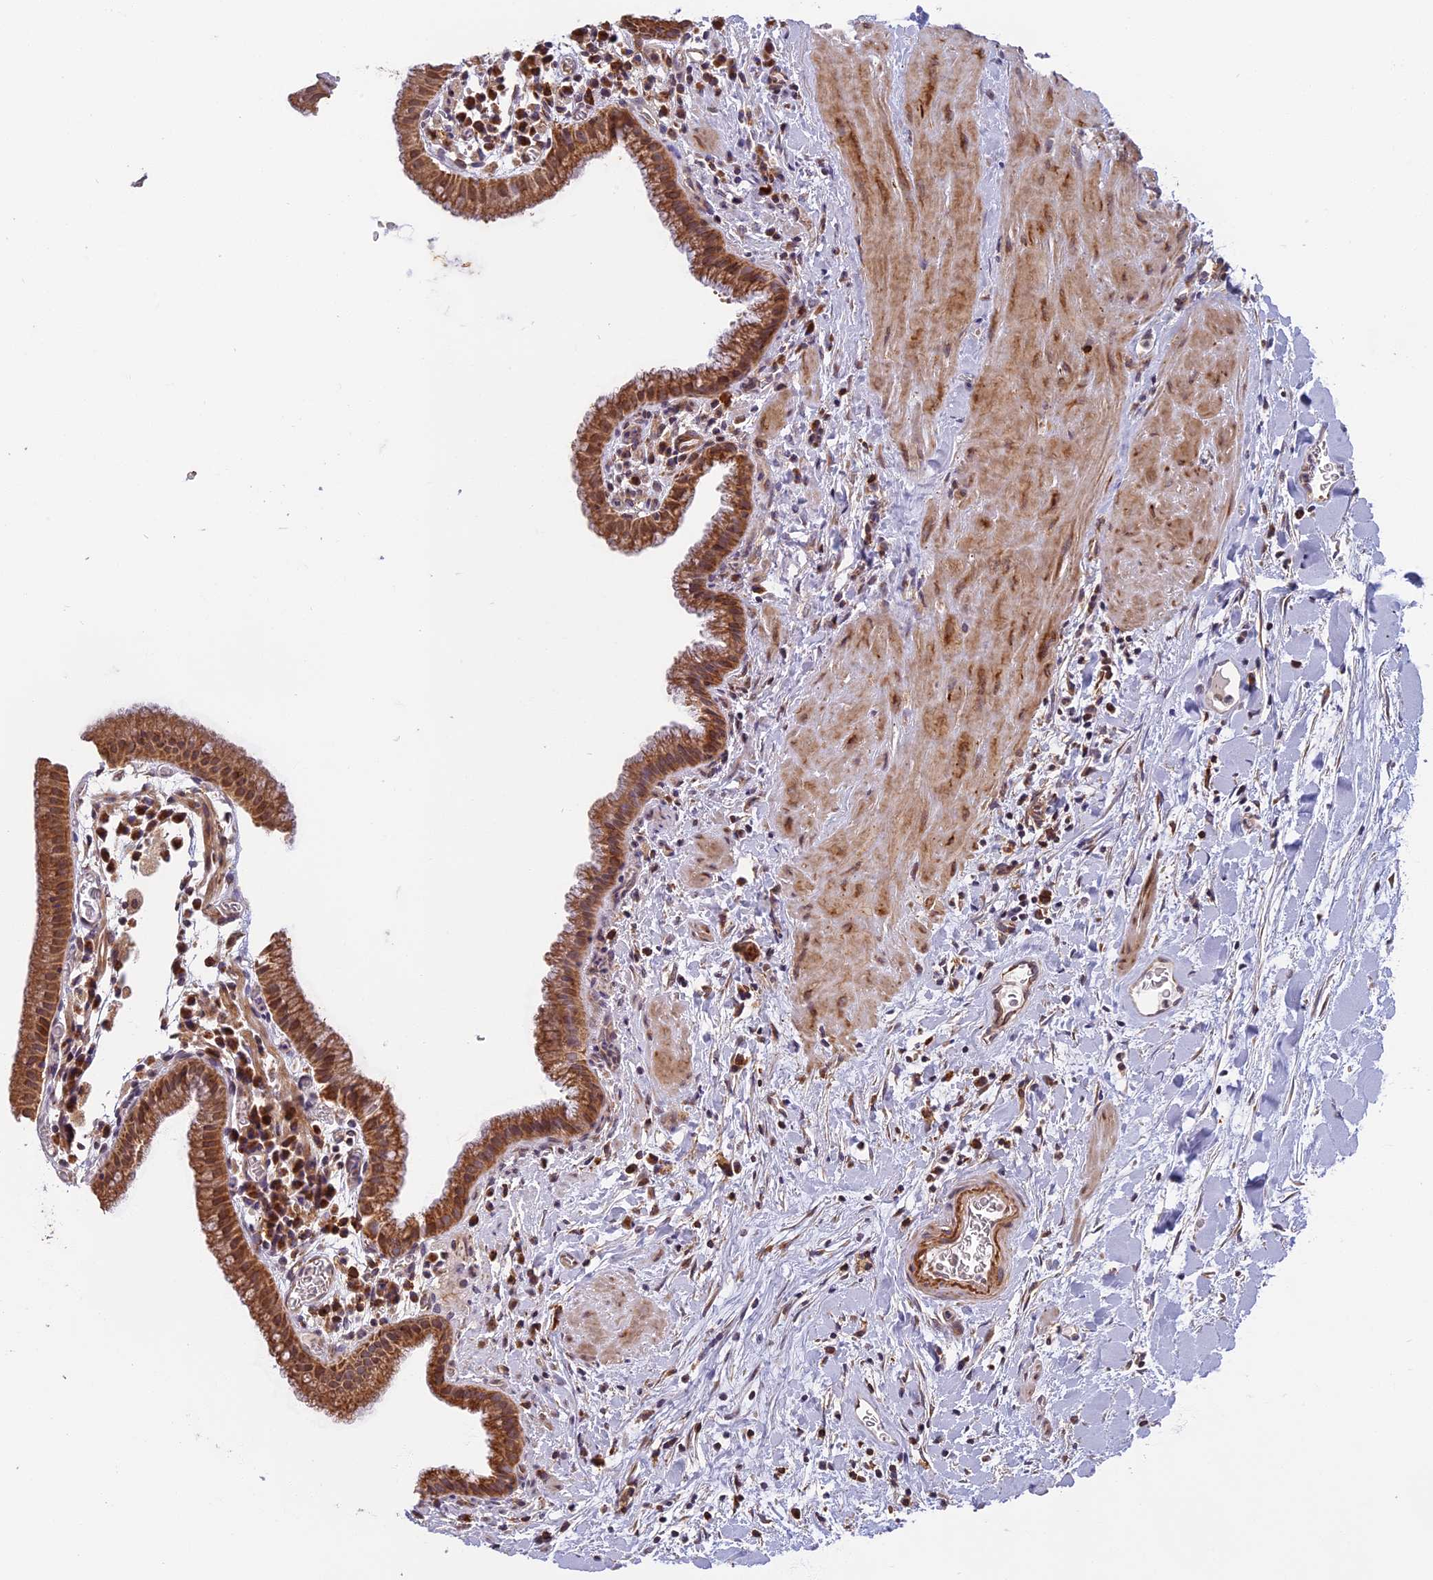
{"staining": {"intensity": "moderate", "quantity": ">75%", "location": "cytoplasmic/membranous"}, "tissue": "gallbladder", "cell_type": "Glandular cells", "image_type": "normal", "snomed": [{"axis": "morphology", "description": "Normal tissue, NOS"}, {"axis": "topography", "description": "Gallbladder"}], "caption": "Gallbladder stained with a brown dye demonstrates moderate cytoplasmic/membranous positive positivity in approximately >75% of glandular cells.", "gene": "EDAR", "patient": {"sex": "male", "age": 78}}